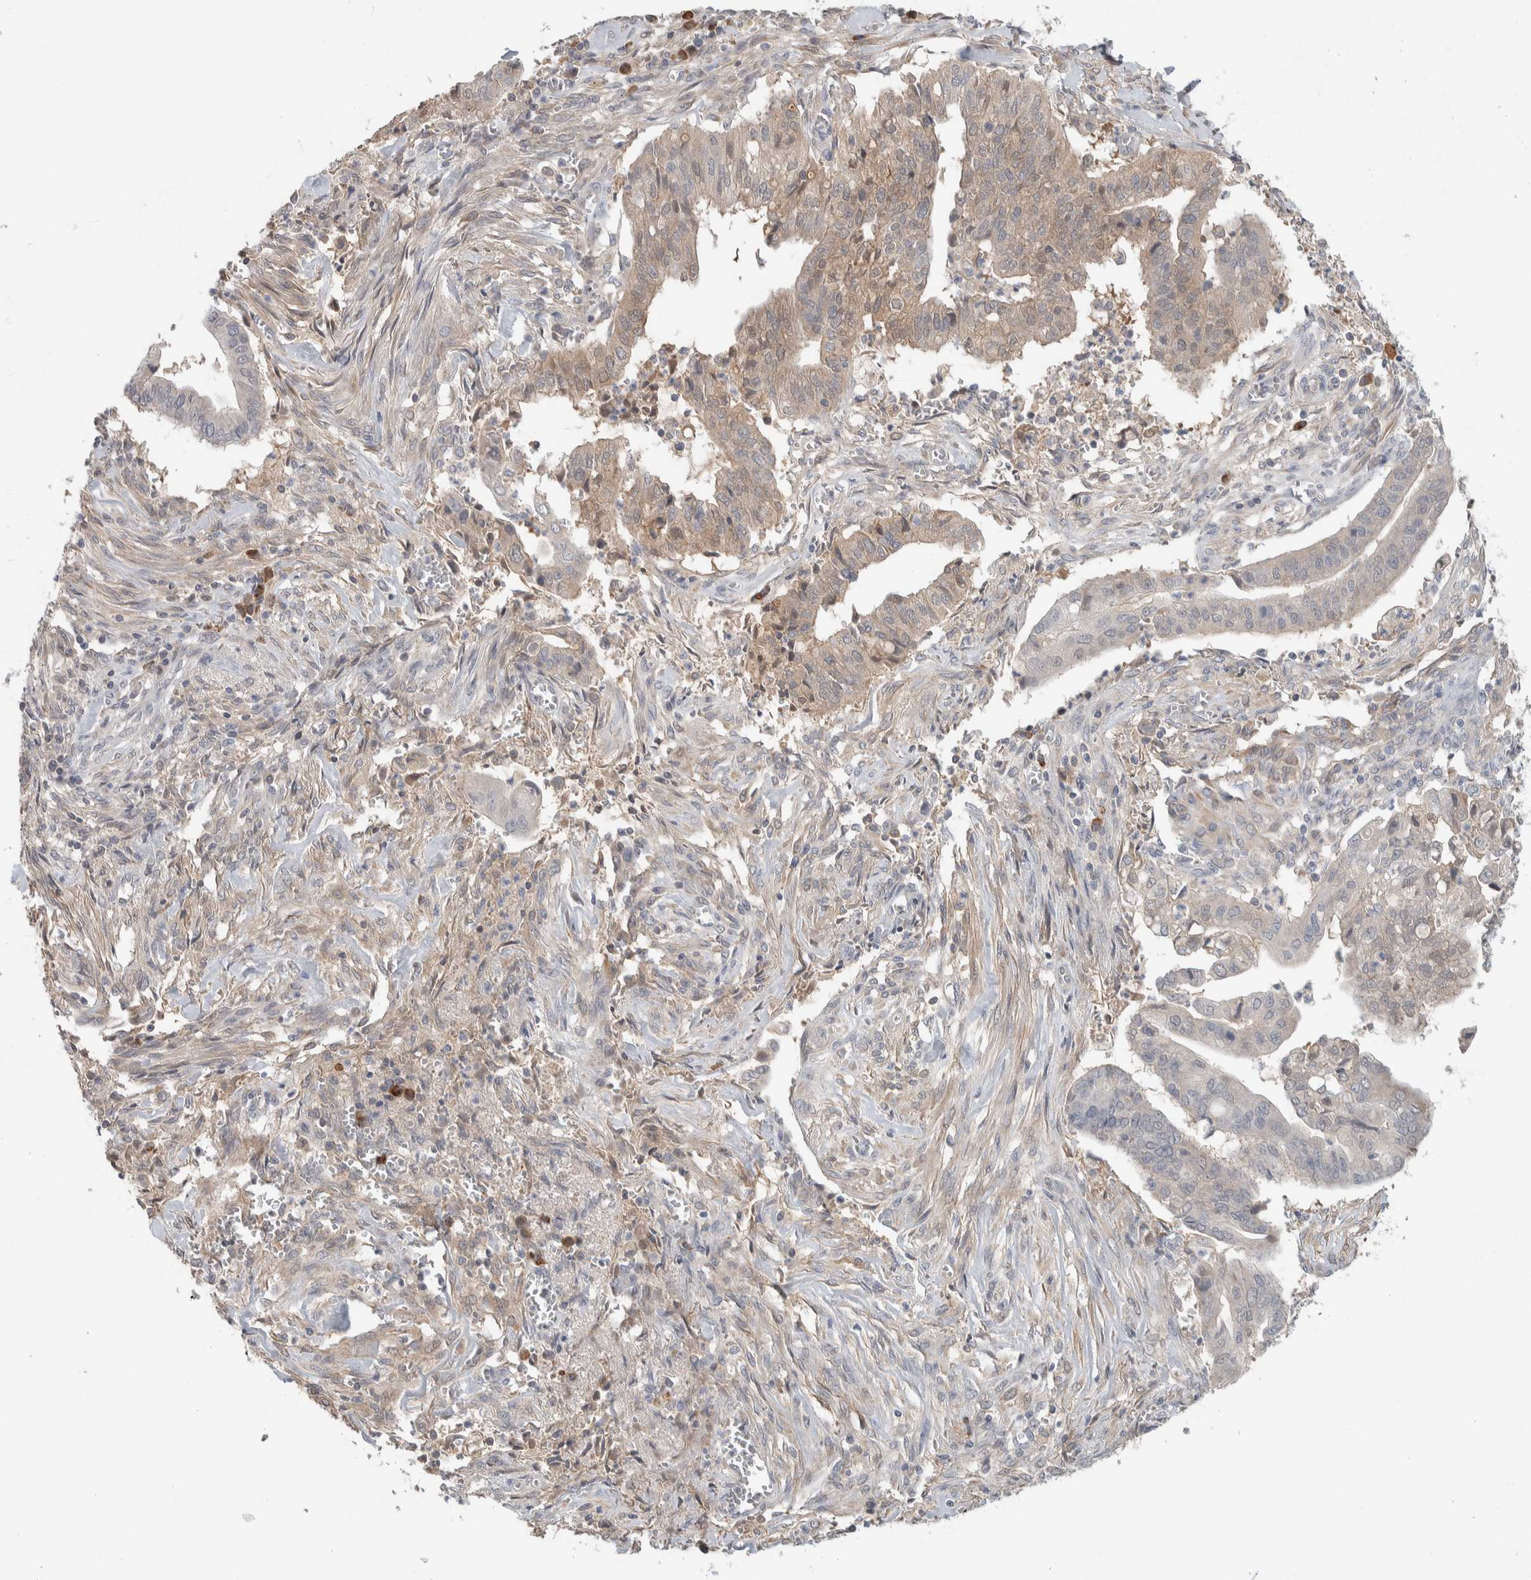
{"staining": {"intensity": "weak", "quantity": "25%-75%", "location": "cytoplasmic/membranous"}, "tissue": "cervical cancer", "cell_type": "Tumor cells", "image_type": "cancer", "snomed": [{"axis": "morphology", "description": "Adenocarcinoma, NOS"}, {"axis": "topography", "description": "Cervix"}], "caption": "Approximately 25%-75% of tumor cells in human cervical cancer (adenocarcinoma) exhibit weak cytoplasmic/membranous protein staining as visualized by brown immunohistochemical staining.", "gene": "DEPTOR", "patient": {"sex": "female", "age": 44}}